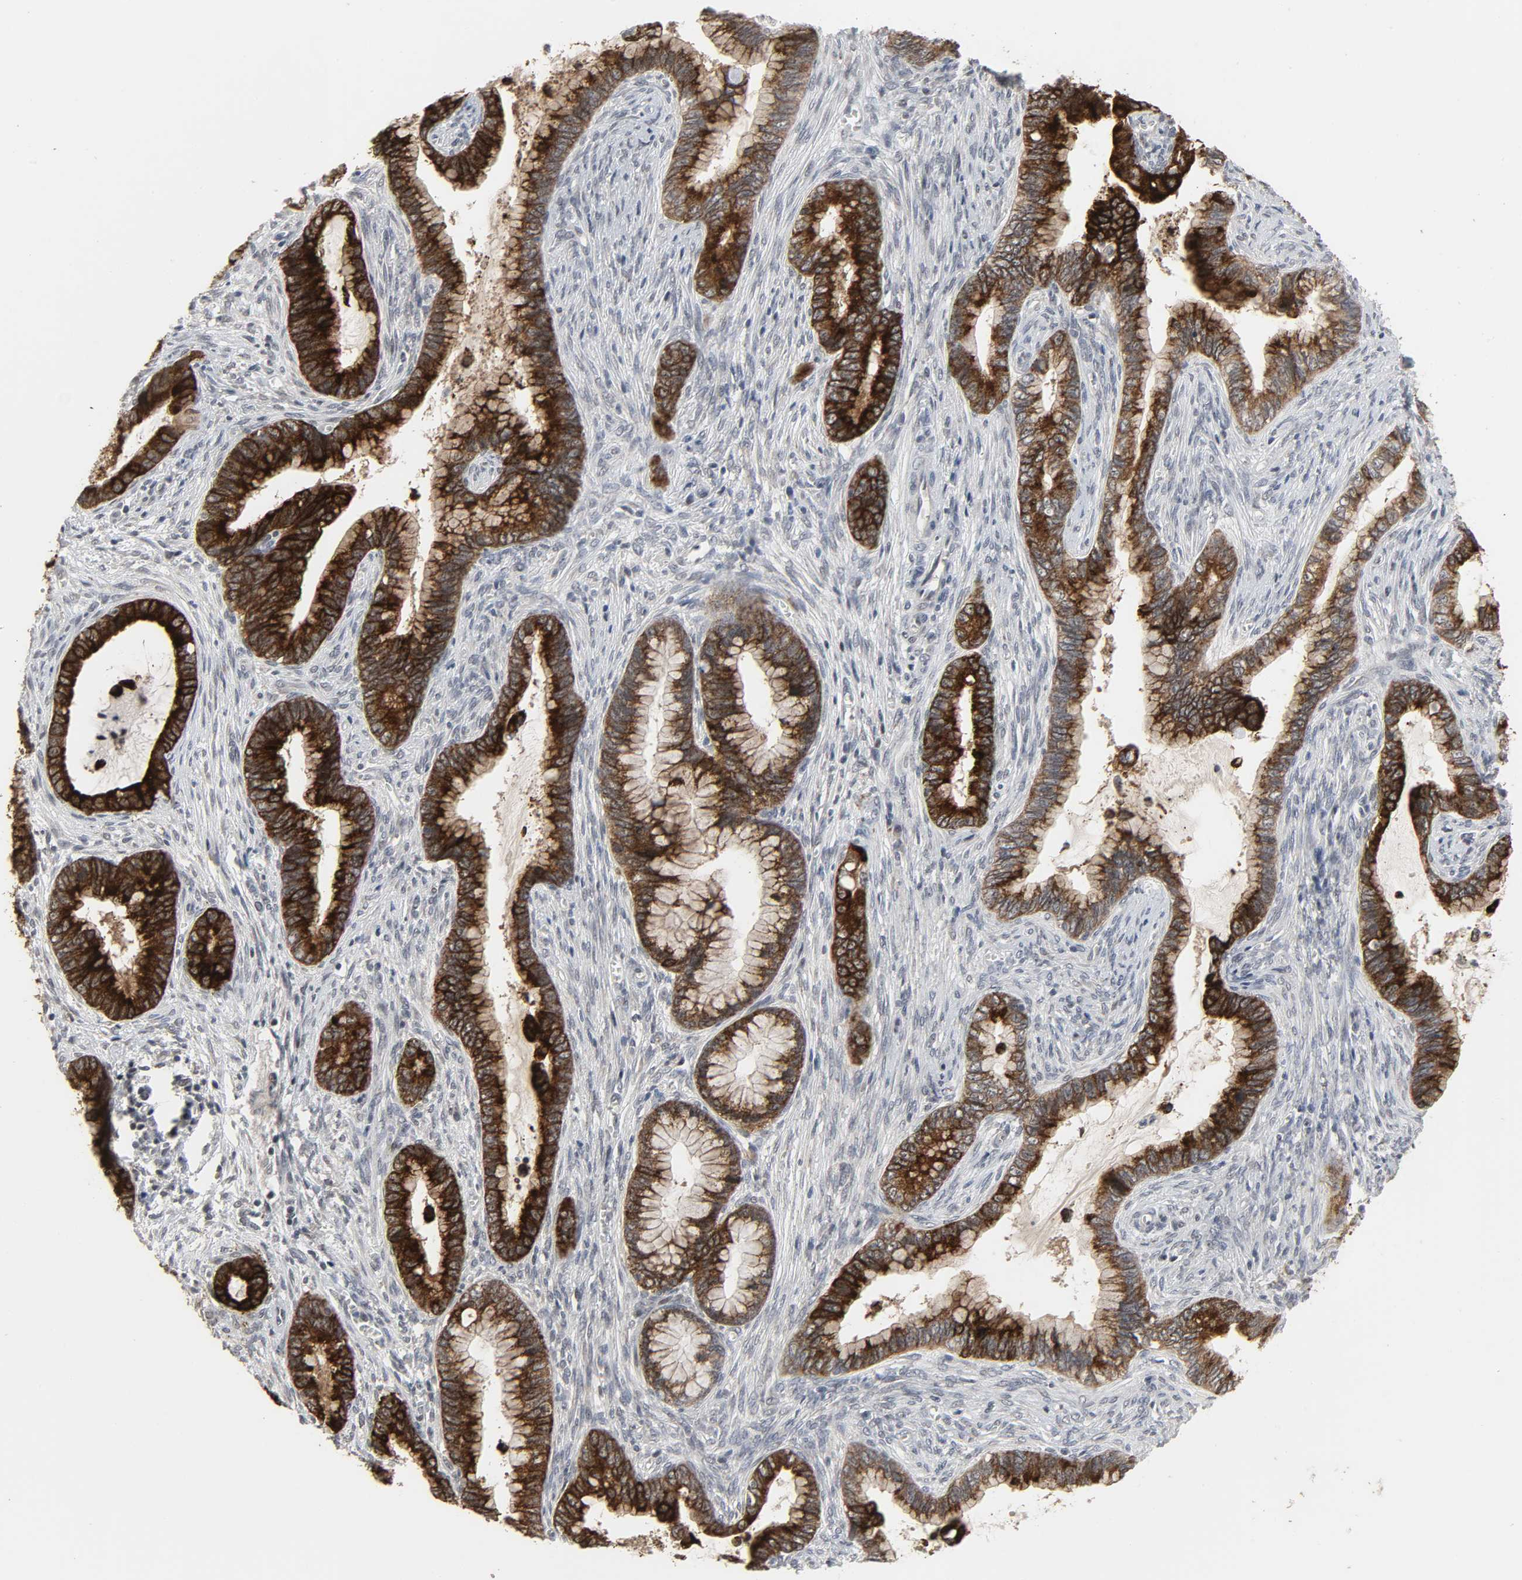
{"staining": {"intensity": "strong", "quantity": ">75%", "location": "cytoplasmic/membranous"}, "tissue": "cervical cancer", "cell_type": "Tumor cells", "image_type": "cancer", "snomed": [{"axis": "morphology", "description": "Adenocarcinoma, NOS"}, {"axis": "topography", "description": "Cervix"}], "caption": "Immunohistochemical staining of human cervical cancer (adenocarcinoma) shows high levels of strong cytoplasmic/membranous expression in about >75% of tumor cells.", "gene": "MUC1", "patient": {"sex": "female", "age": 44}}